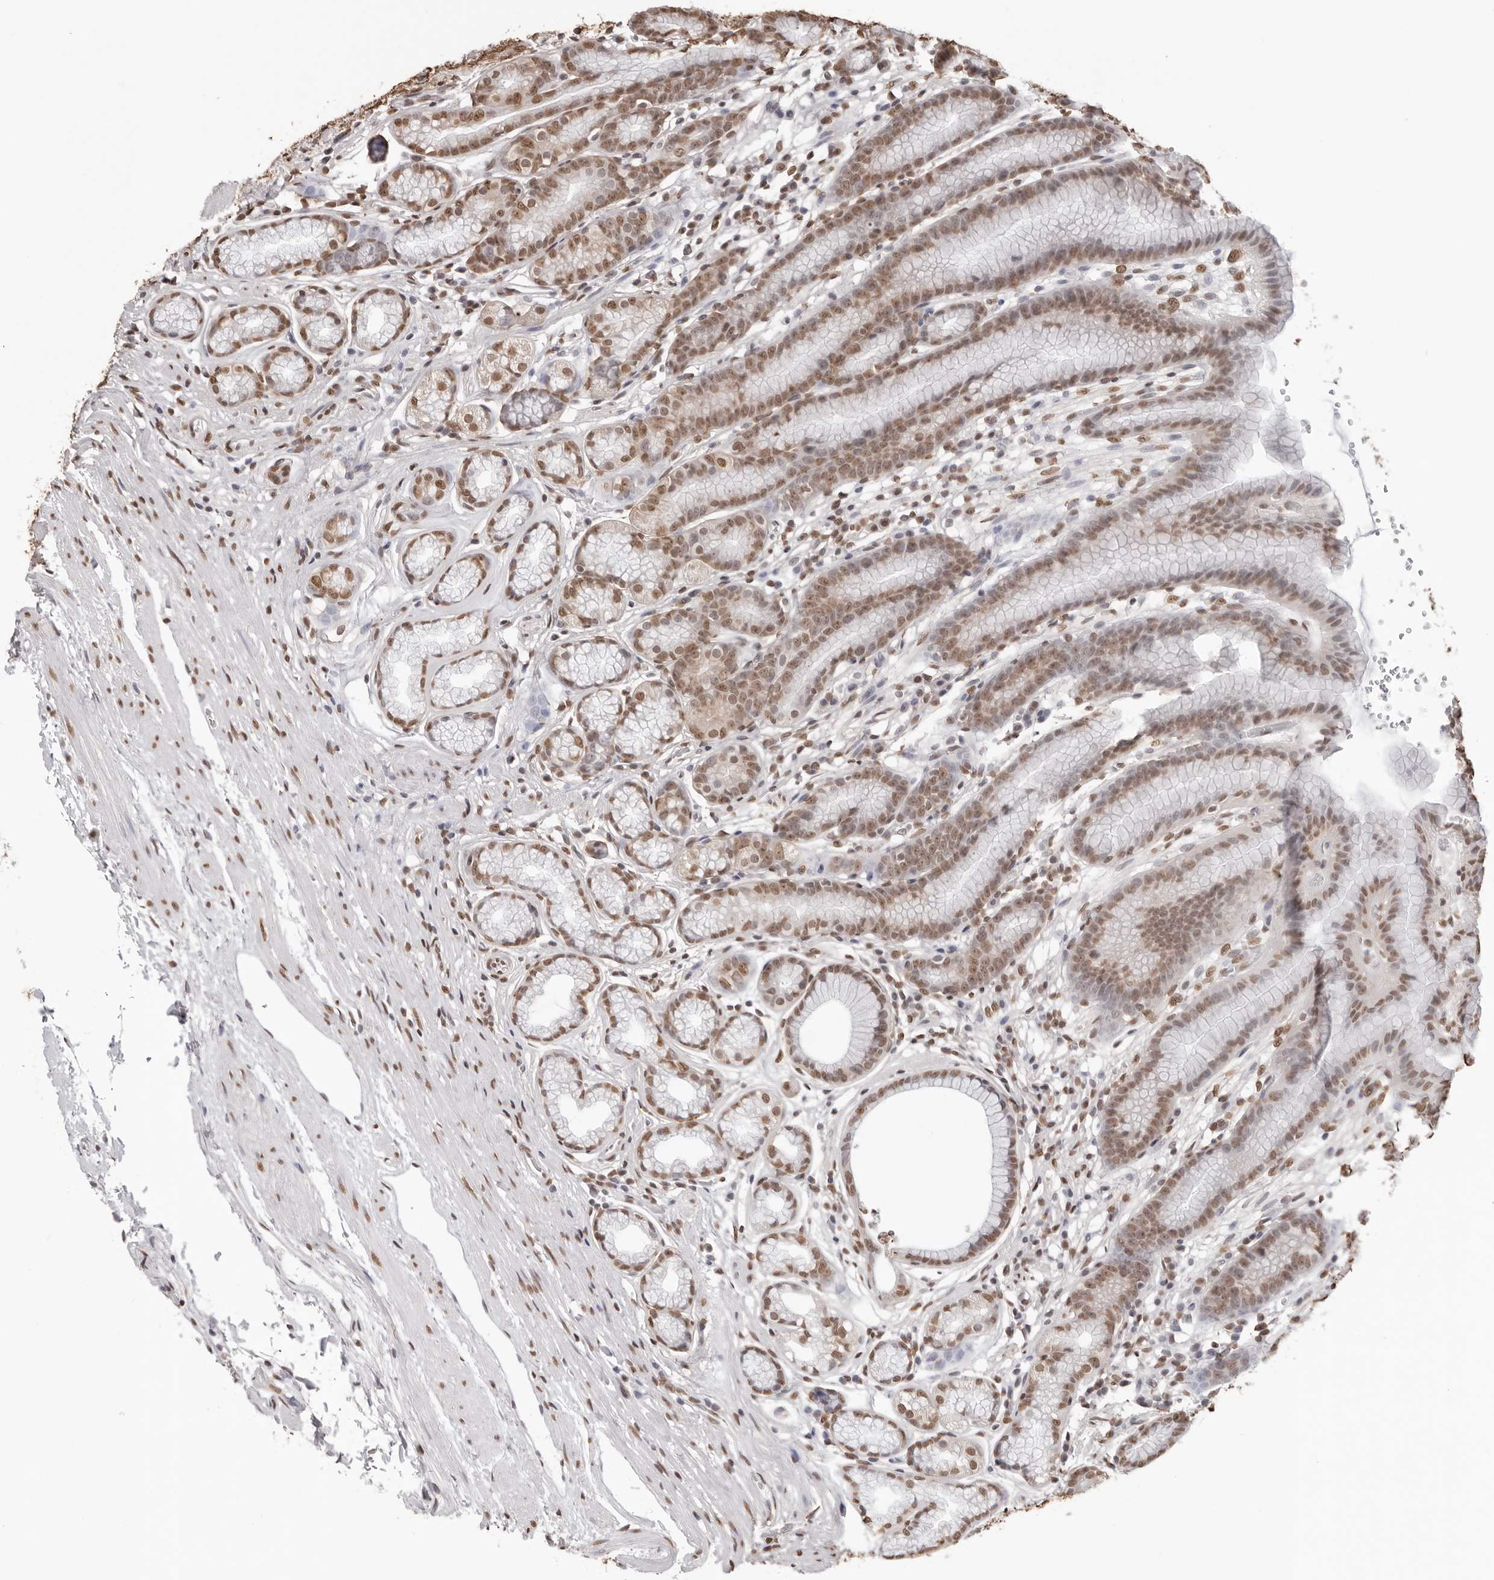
{"staining": {"intensity": "moderate", "quantity": ">75%", "location": "nuclear"}, "tissue": "stomach", "cell_type": "Glandular cells", "image_type": "normal", "snomed": [{"axis": "morphology", "description": "Normal tissue, NOS"}, {"axis": "topography", "description": "Stomach"}], "caption": "A histopathology image of stomach stained for a protein demonstrates moderate nuclear brown staining in glandular cells.", "gene": "OLIG3", "patient": {"sex": "male", "age": 42}}